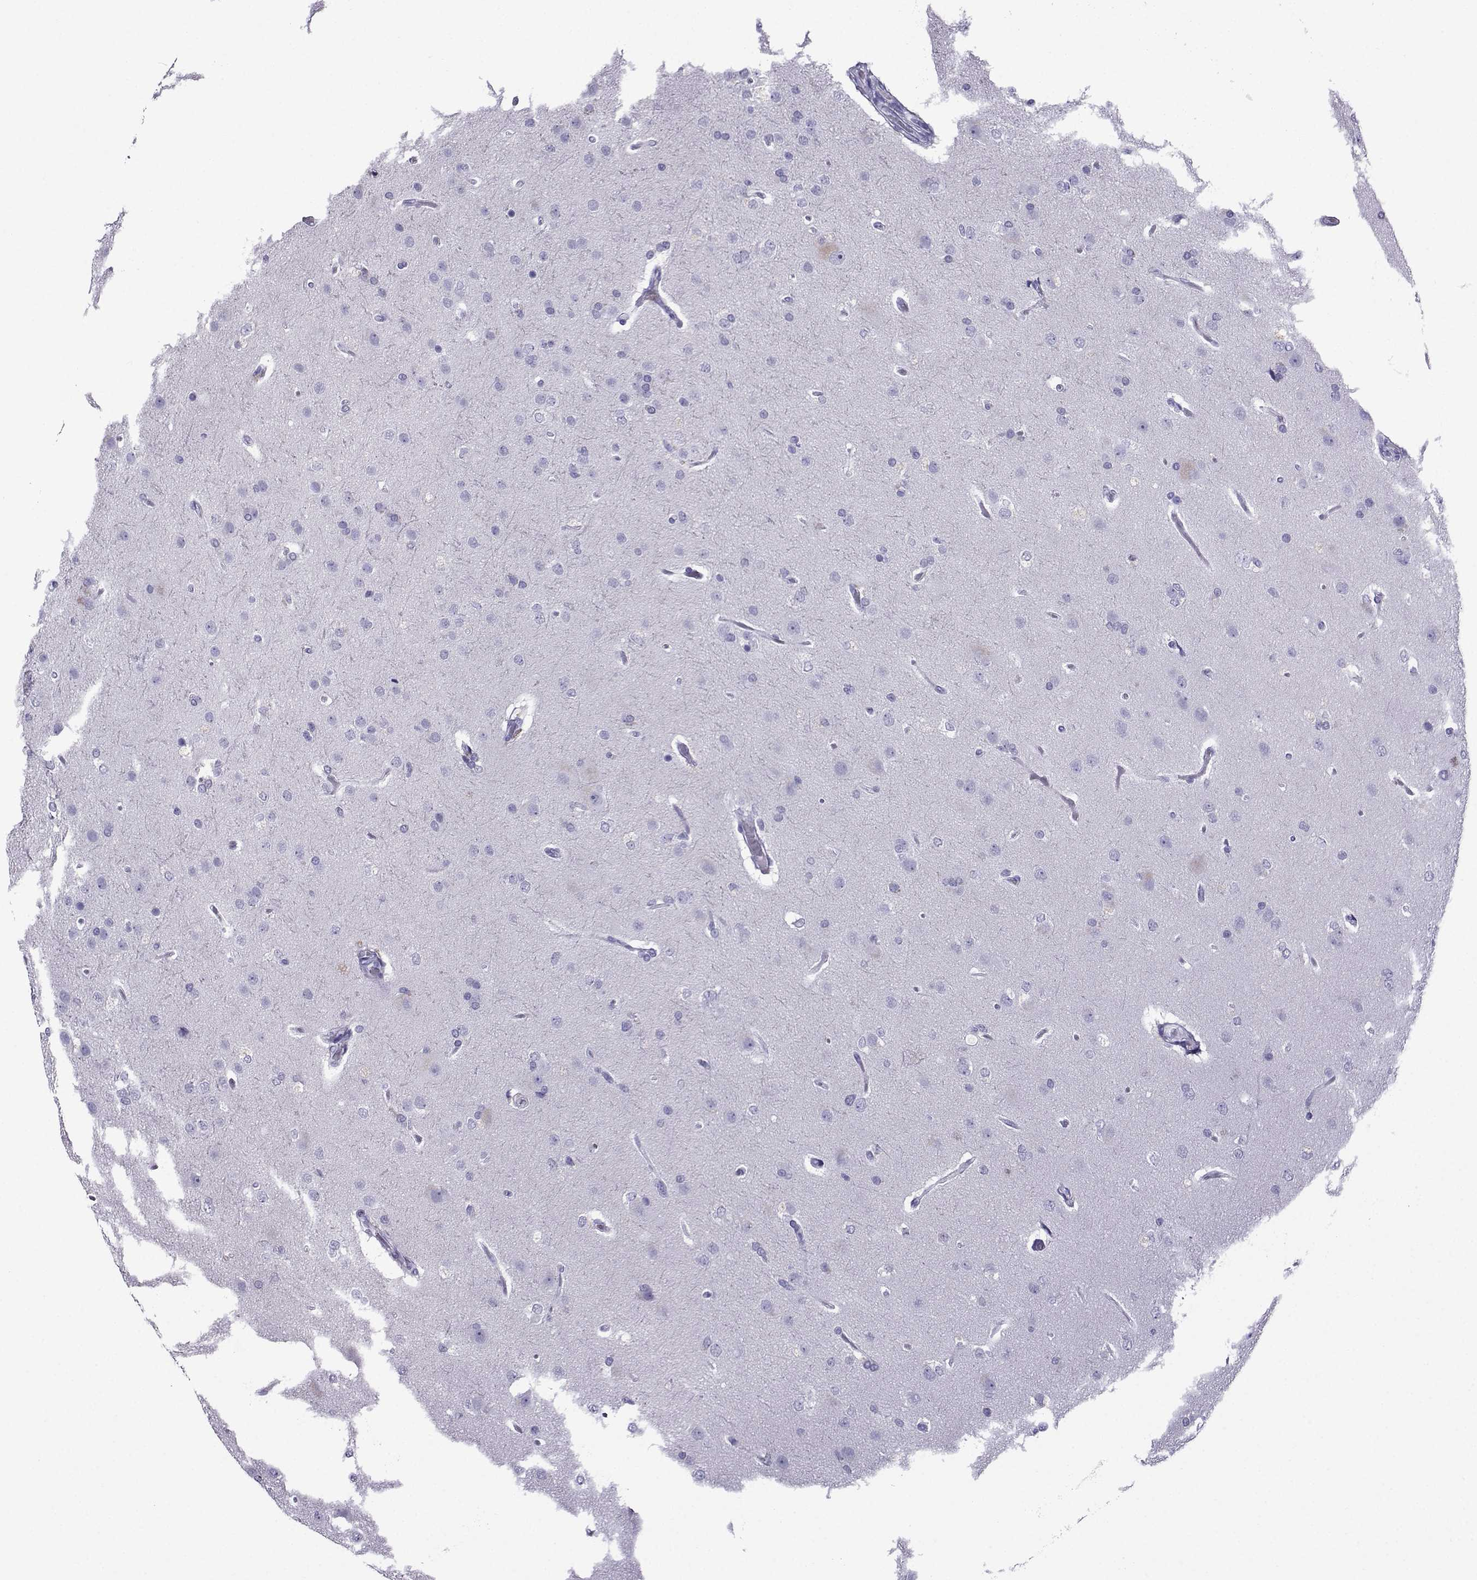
{"staining": {"intensity": "negative", "quantity": "none", "location": "none"}, "tissue": "glioma", "cell_type": "Tumor cells", "image_type": "cancer", "snomed": [{"axis": "morphology", "description": "Glioma, malignant, High grade"}, {"axis": "topography", "description": "Brain"}], "caption": "Immunohistochemistry (IHC) photomicrograph of glioma stained for a protein (brown), which shows no staining in tumor cells.", "gene": "CRYBB1", "patient": {"sex": "male", "age": 68}}